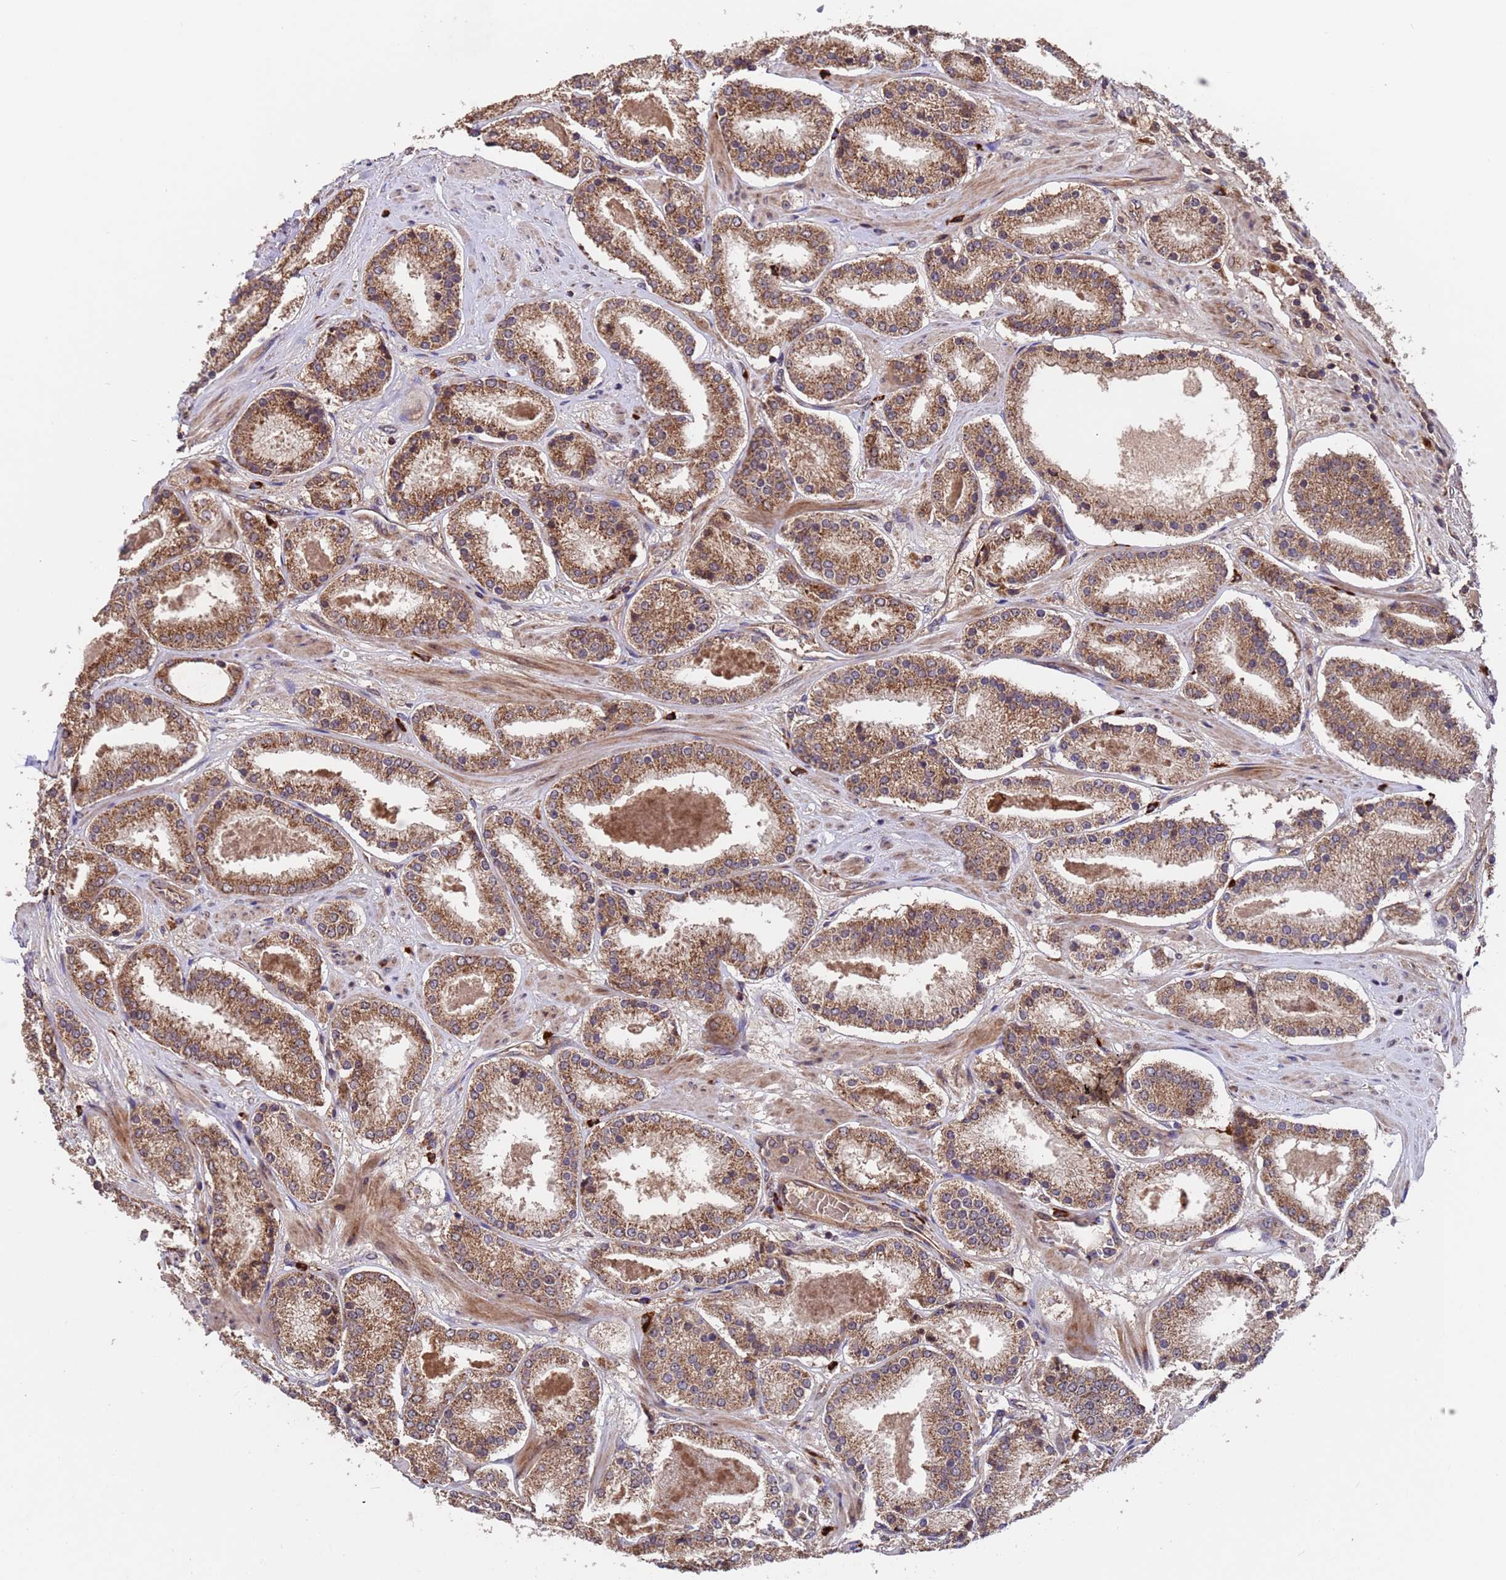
{"staining": {"intensity": "strong", "quantity": ">75%", "location": "cytoplasmic/membranous"}, "tissue": "prostate cancer", "cell_type": "Tumor cells", "image_type": "cancer", "snomed": [{"axis": "morphology", "description": "Adenocarcinoma, High grade"}, {"axis": "topography", "description": "Prostate"}], "caption": "Protein expression analysis of high-grade adenocarcinoma (prostate) displays strong cytoplasmic/membranous expression in approximately >75% of tumor cells.", "gene": "TSR3", "patient": {"sex": "male", "age": 63}}